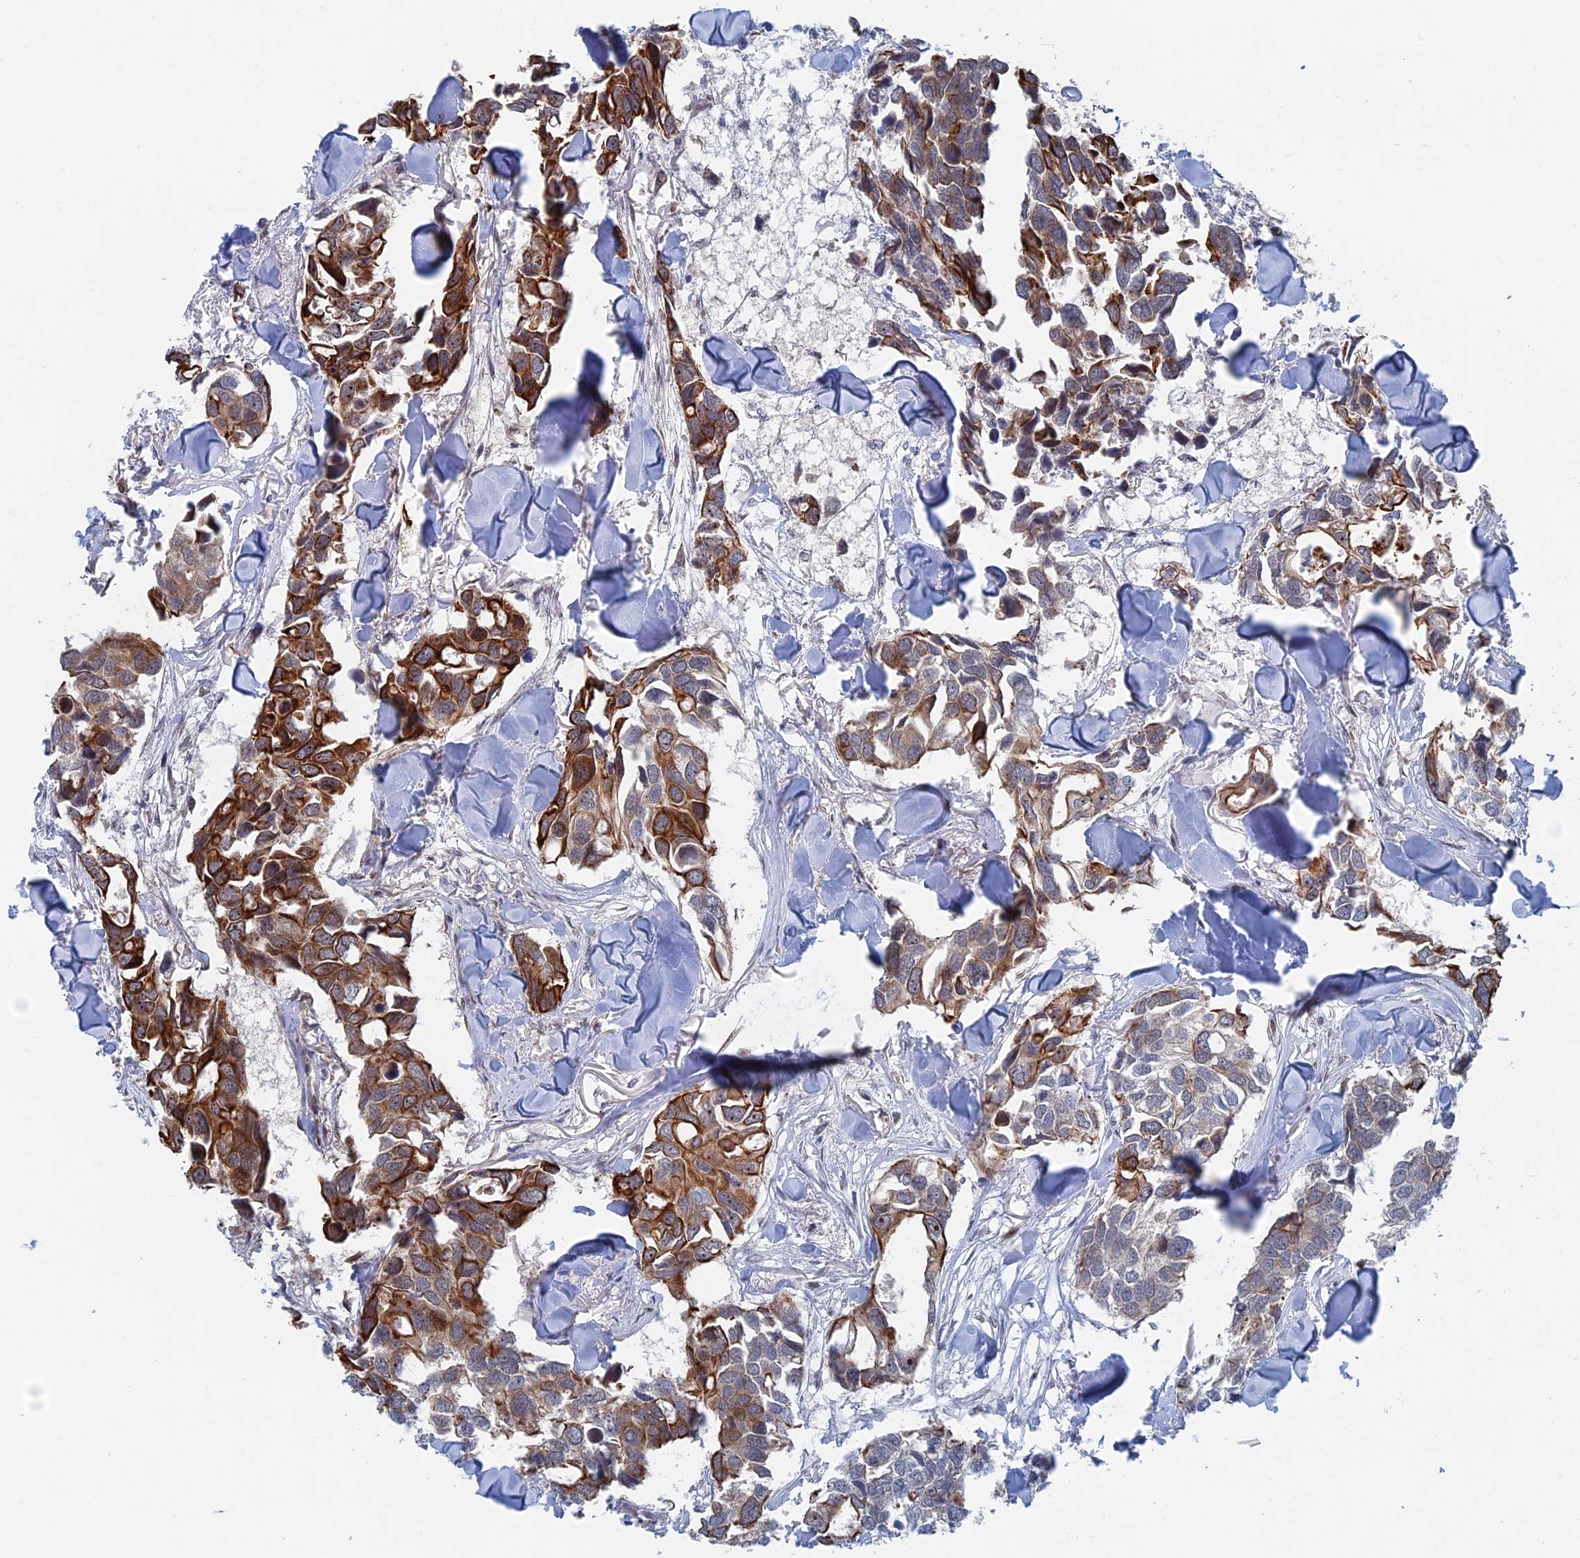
{"staining": {"intensity": "moderate", "quantity": "25%-75%", "location": "cytoplasmic/membranous"}, "tissue": "breast cancer", "cell_type": "Tumor cells", "image_type": "cancer", "snomed": [{"axis": "morphology", "description": "Duct carcinoma"}, {"axis": "topography", "description": "Breast"}], "caption": "High-power microscopy captured an immunohistochemistry photomicrograph of infiltrating ductal carcinoma (breast), revealing moderate cytoplasmic/membranous expression in approximately 25%-75% of tumor cells.", "gene": "IL7", "patient": {"sex": "female", "age": 83}}